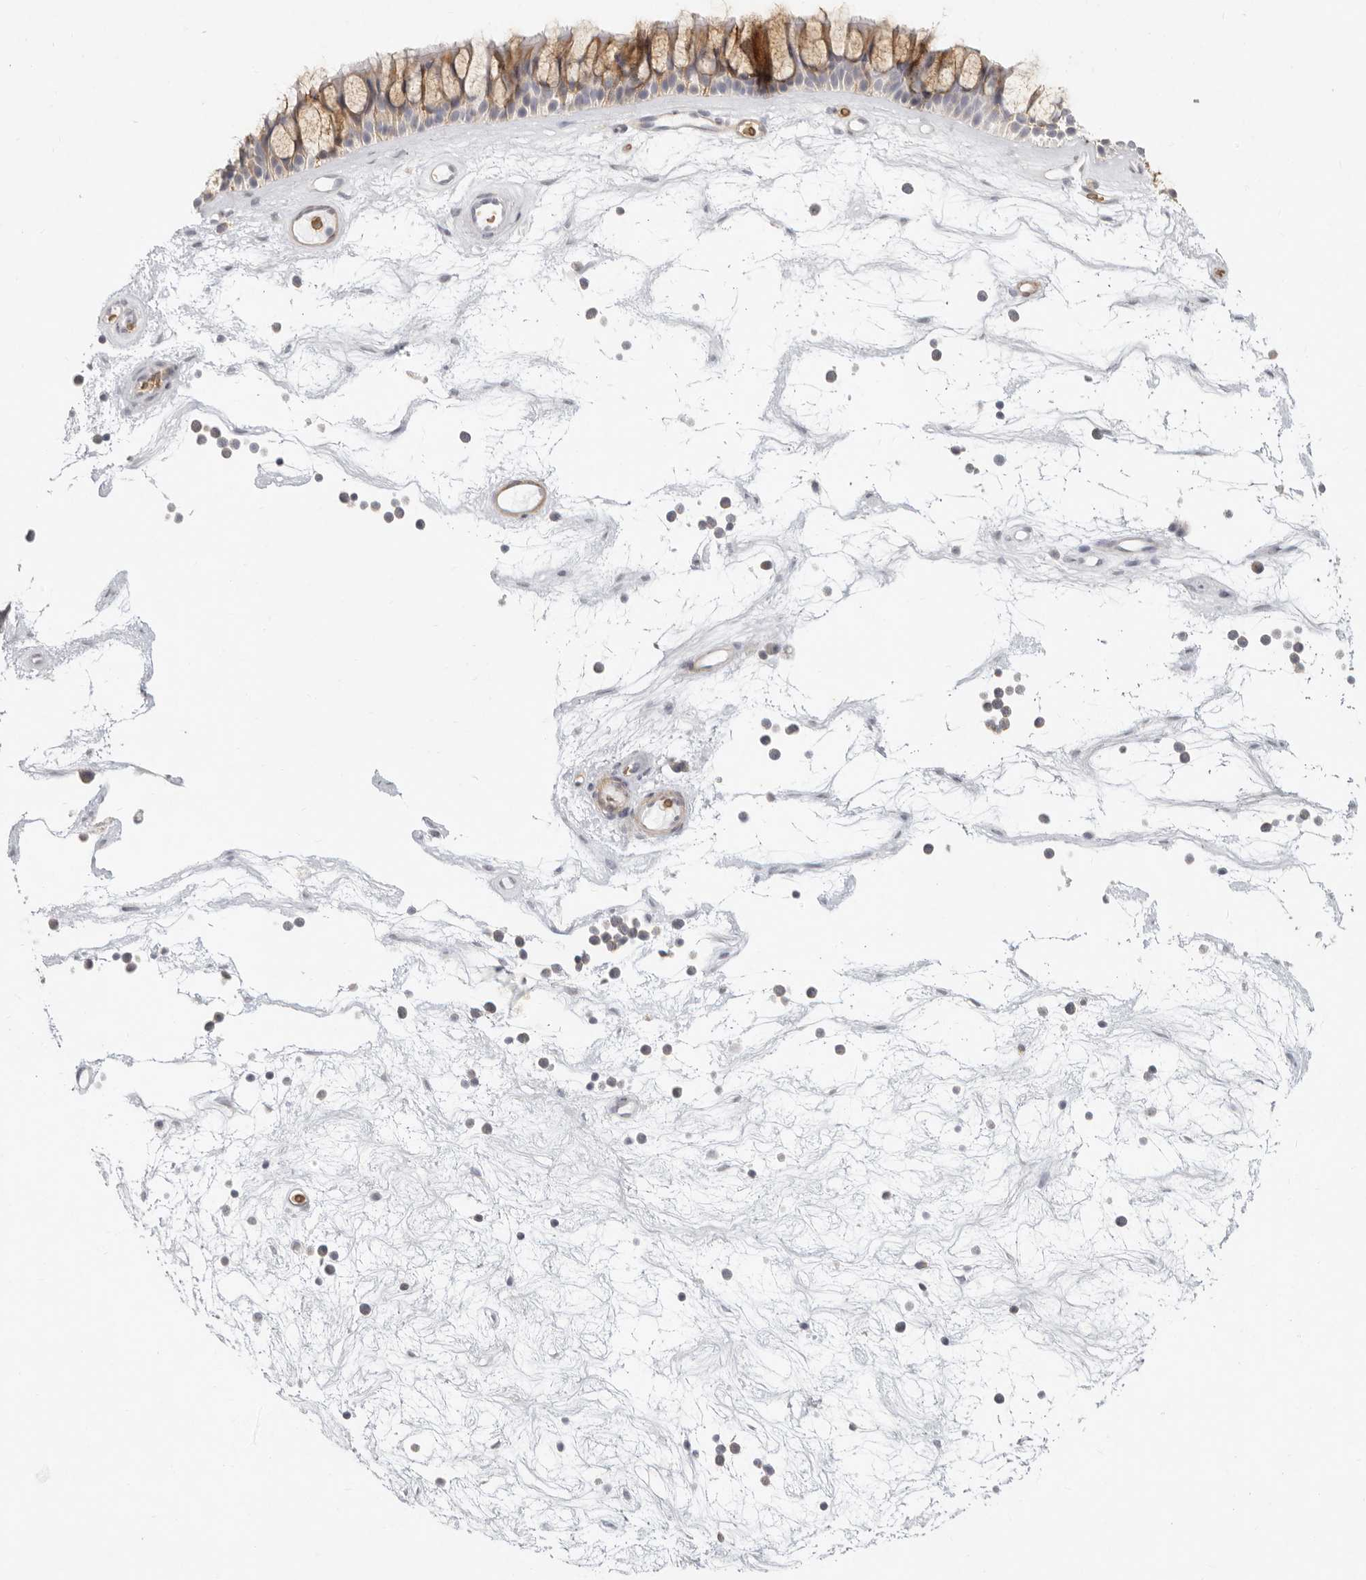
{"staining": {"intensity": "moderate", "quantity": "<25%", "location": "cytoplasmic/membranous"}, "tissue": "nasopharynx", "cell_type": "Respiratory epithelial cells", "image_type": "normal", "snomed": [{"axis": "morphology", "description": "Normal tissue, NOS"}, {"axis": "topography", "description": "Nasopharynx"}], "caption": "About <25% of respiratory epithelial cells in normal human nasopharynx exhibit moderate cytoplasmic/membranous protein positivity as visualized by brown immunohistochemical staining.", "gene": "NIBAN1", "patient": {"sex": "male", "age": 64}}